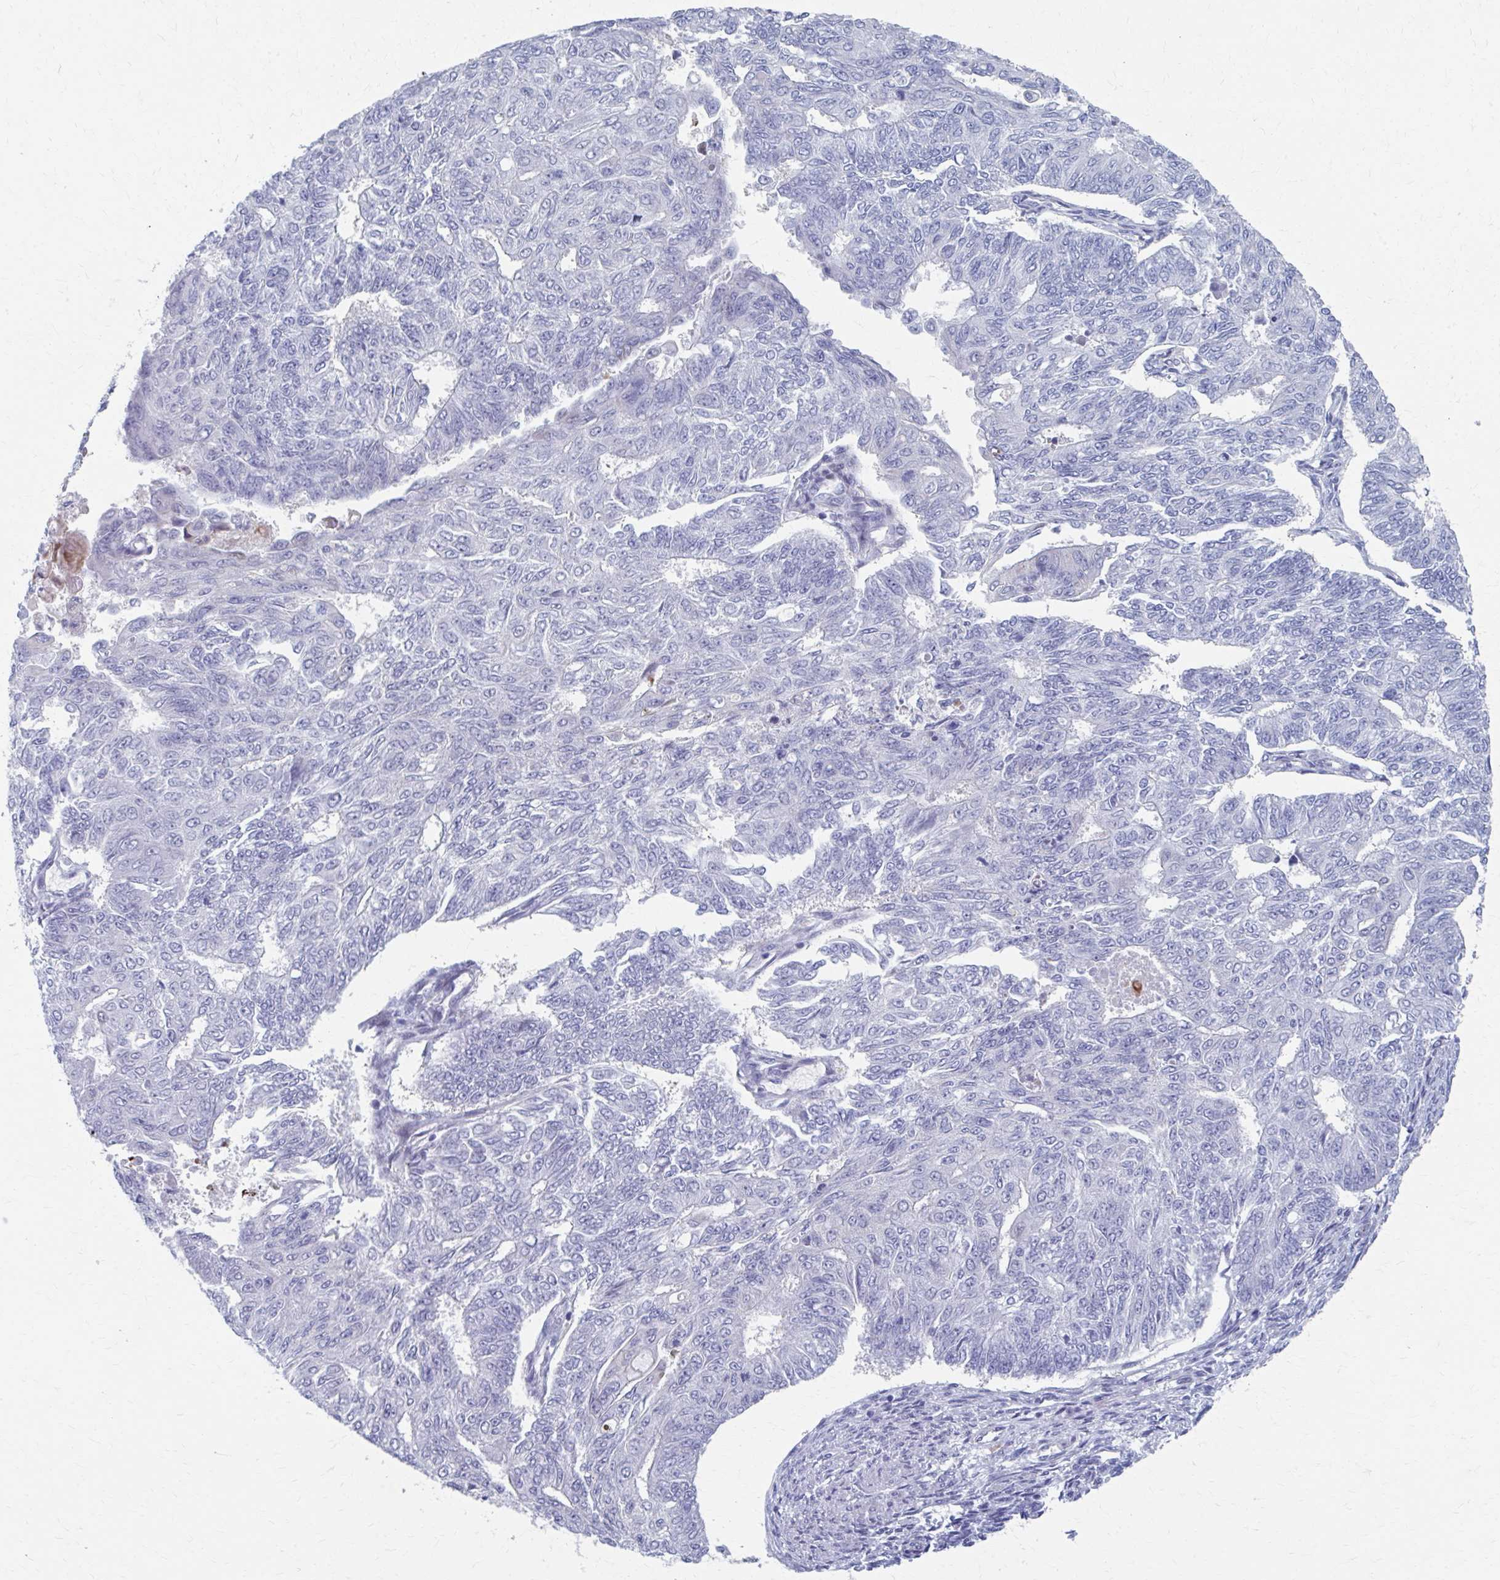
{"staining": {"intensity": "negative", "quantity": "none", "location": "none"}, "tissue": "endometrial cancer", "cell_type": "Tumor cells", "image_type": "cancer", "snomed": [{"axis": "morphology", "description": "Adenocarcinoma, NOS"}, {"axis": "topography", "description": "Endometrium"}], "caption": "DAB (3,3'-diaminobenzidine) immunohistochemical staining of endometrial adenocarcinoma reveals no significant staining in tumor cells.", "gene": "ABHD16B", "patient": {"sex": "female", "age": 32}}